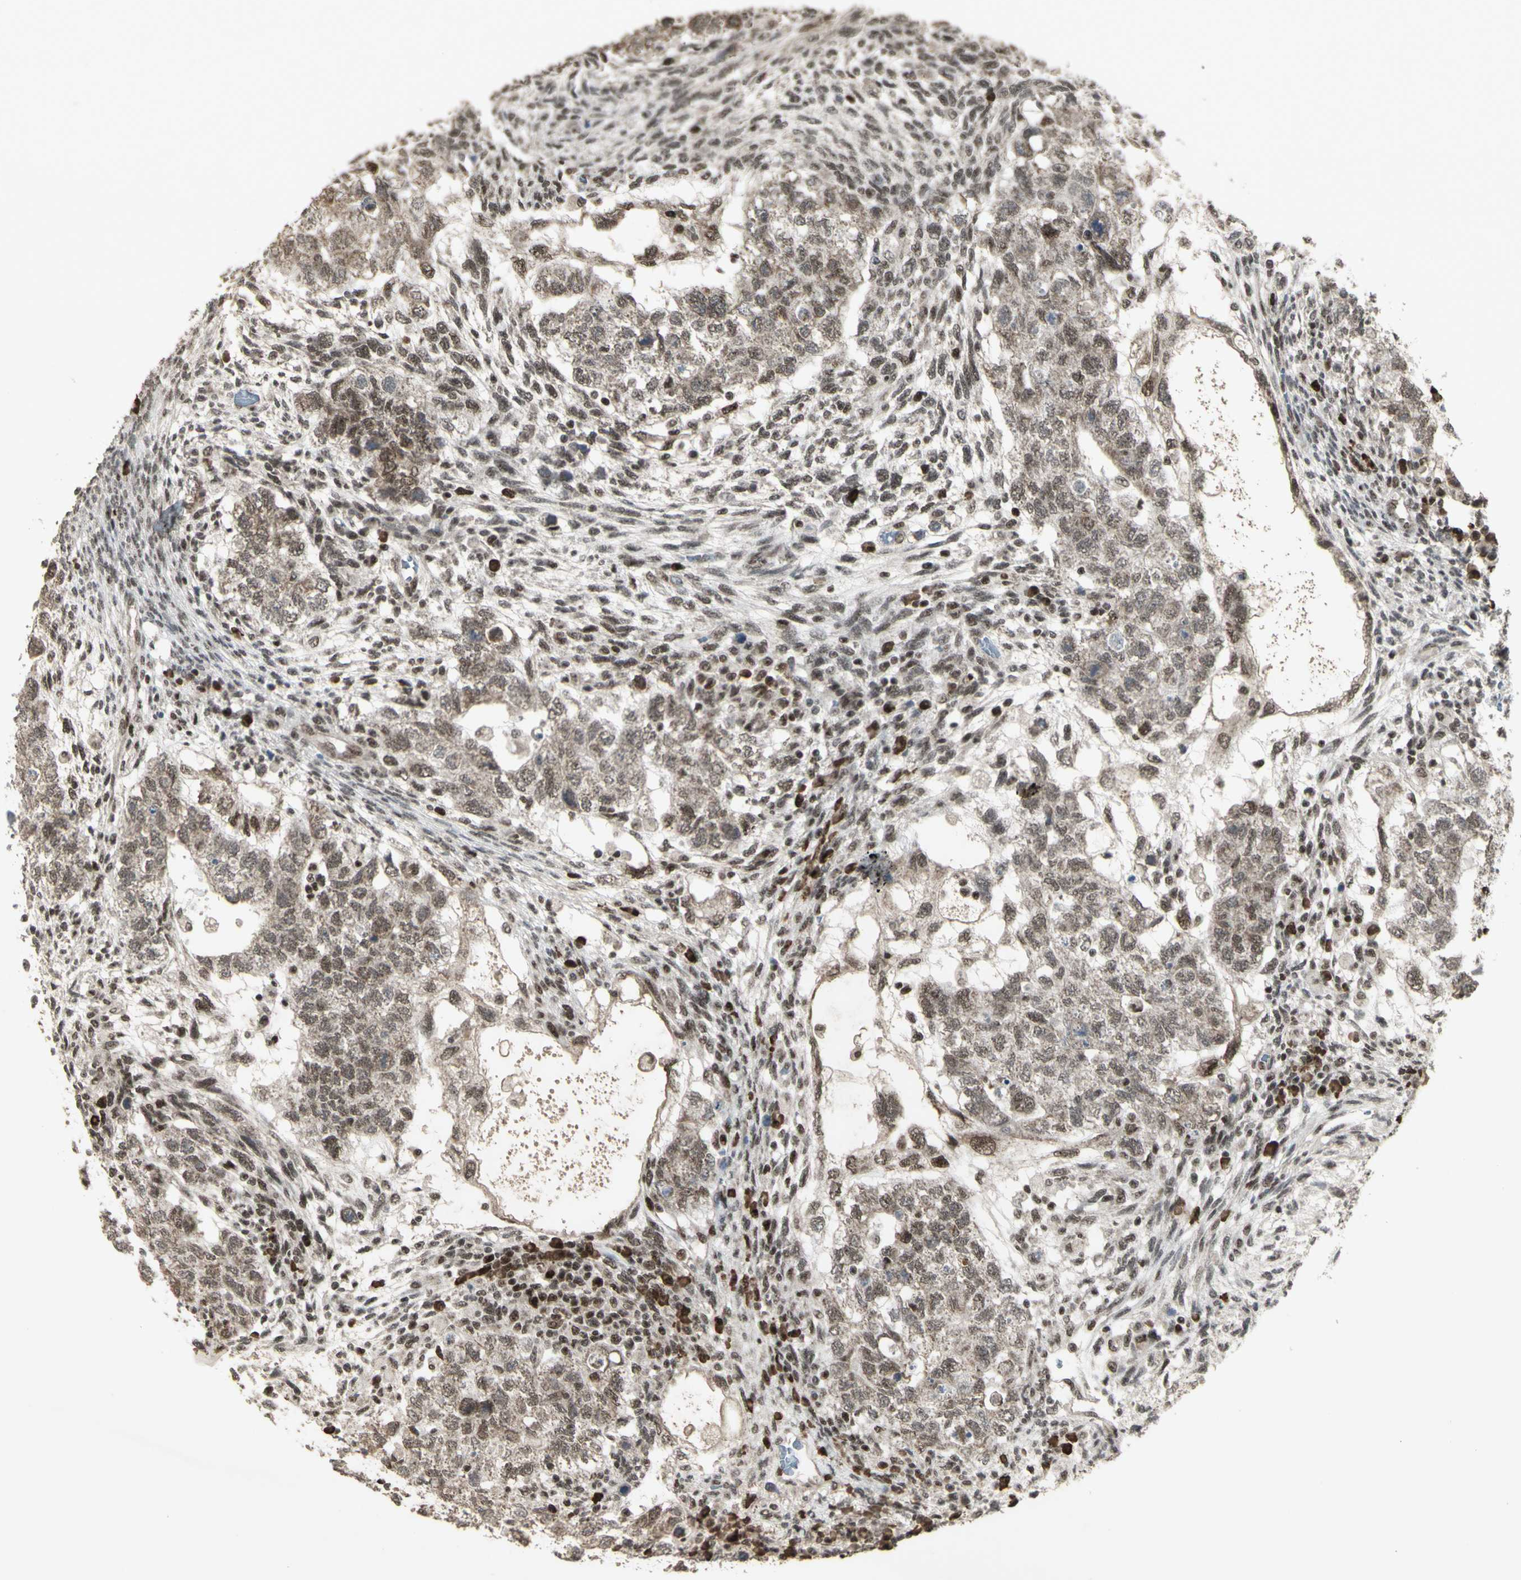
{"staining": {"intensity": "moderate", "quantity": ">75%", "location": "cytoplasmic/membranous,nuclear"}, "tissue": "testis cancer", "cell_type": "Tumor cells", "image_type": "cancer", "snomed": [{"axis": "morphology", "description": "Normal tissue, NOS"}, {"axis": "morphology", "description": "Carcinoma, Embryonal, NOS"}, {"axis": "topography", "description": "Testis"}], "caption": "Testis cancer stained for a protein (brown) shows moderate cytoplasmic/membranous and nuclear positive staining in approximately >75% of tumor cells.", "gene": "CCNT1", "patient": {"sex": "male", "age": 36}}